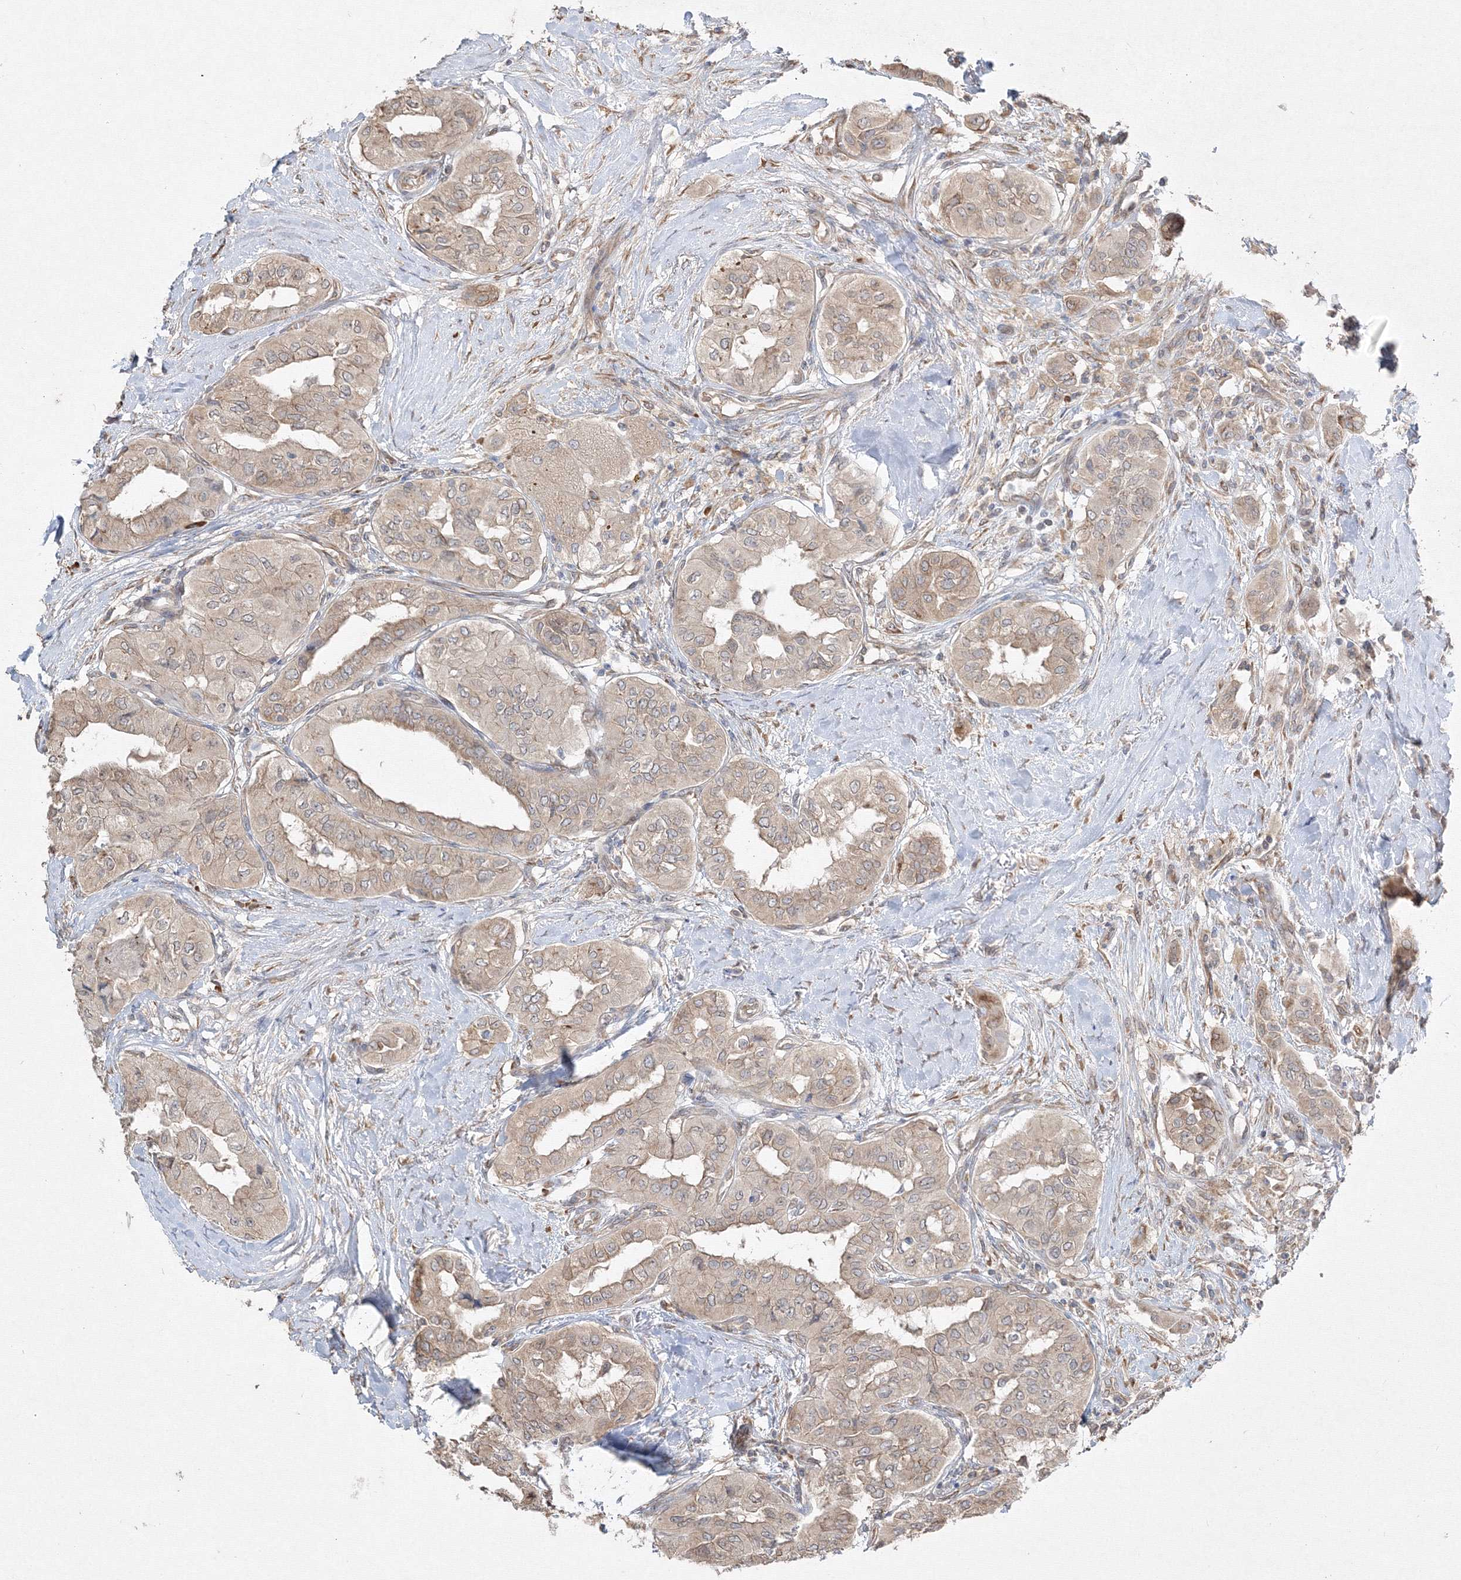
{"staining": {"intensity": "weak", "quantity": ">75%", "location": "cytoplasmic/membranous"}, "tissue": "thyroid cancer", "cell_type": "Tumor cells", "image_type": "cancer", "snomed": [{"axis": "morphology", "description": "Papillary adenocarcinoma, NOS"}, {"axis": "topography", "description": "Thyroid gland"}], "caption": "High-power microscopy captured an IHC micrograph of thyroid cancer, revealing weak cytoplasmic/membranous positivity in approximately >75% of tumor cells.", "gene": "FBXL8", "patient": {"sex": "female", "age": 59}}